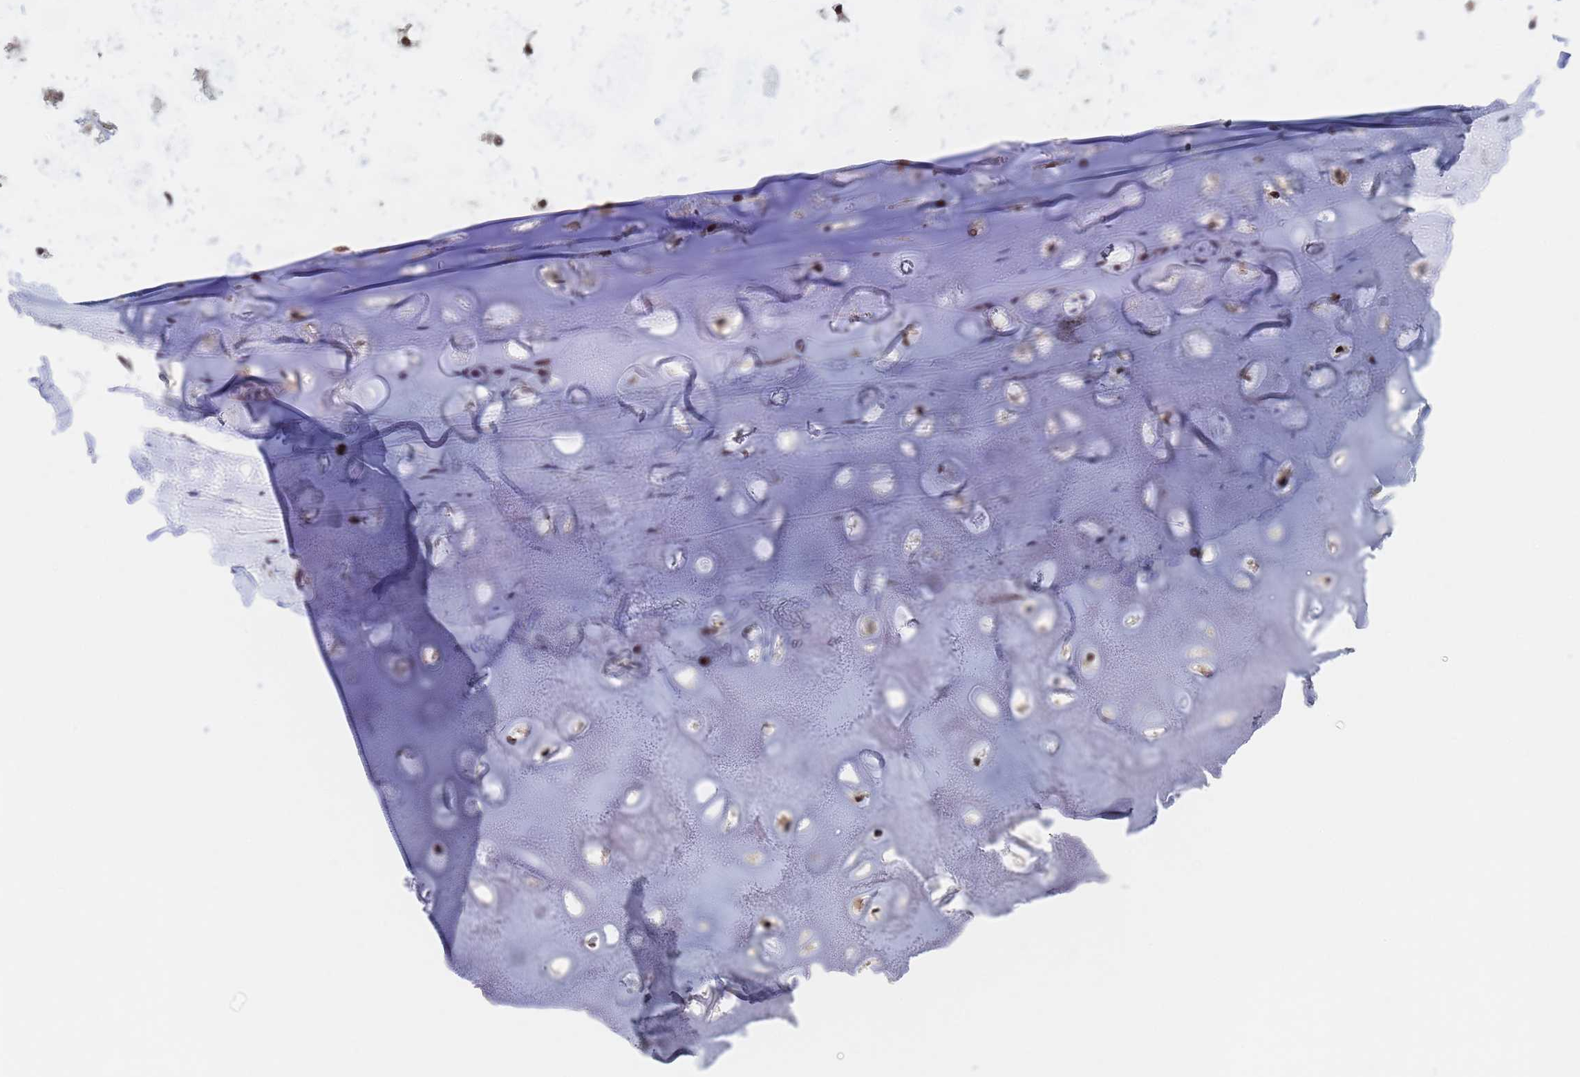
{"staining": {"intensity": "moderate", "quantity": ">75%", "location": "nuclear"}, "tissue": "adipose tissue", "cell_type": "Adipocytes", "image_type": "normal", "snomed": [{"axis": "morphology", "description": "Normal tissue, NOS"}, {"axis": "topography", "description": "Lymph node"}, {"axis": "topography", "description": "Bronchus"}], "caption": "A brown stain shows moderate nuclear positivity of a protein in adipocytes of unremarkable human adipose tissue. (Brightfield microscopy of DAB IHC at high magnification).", "gene": "AP5Z1", "patient": {"sex": "male", "age": 63}}